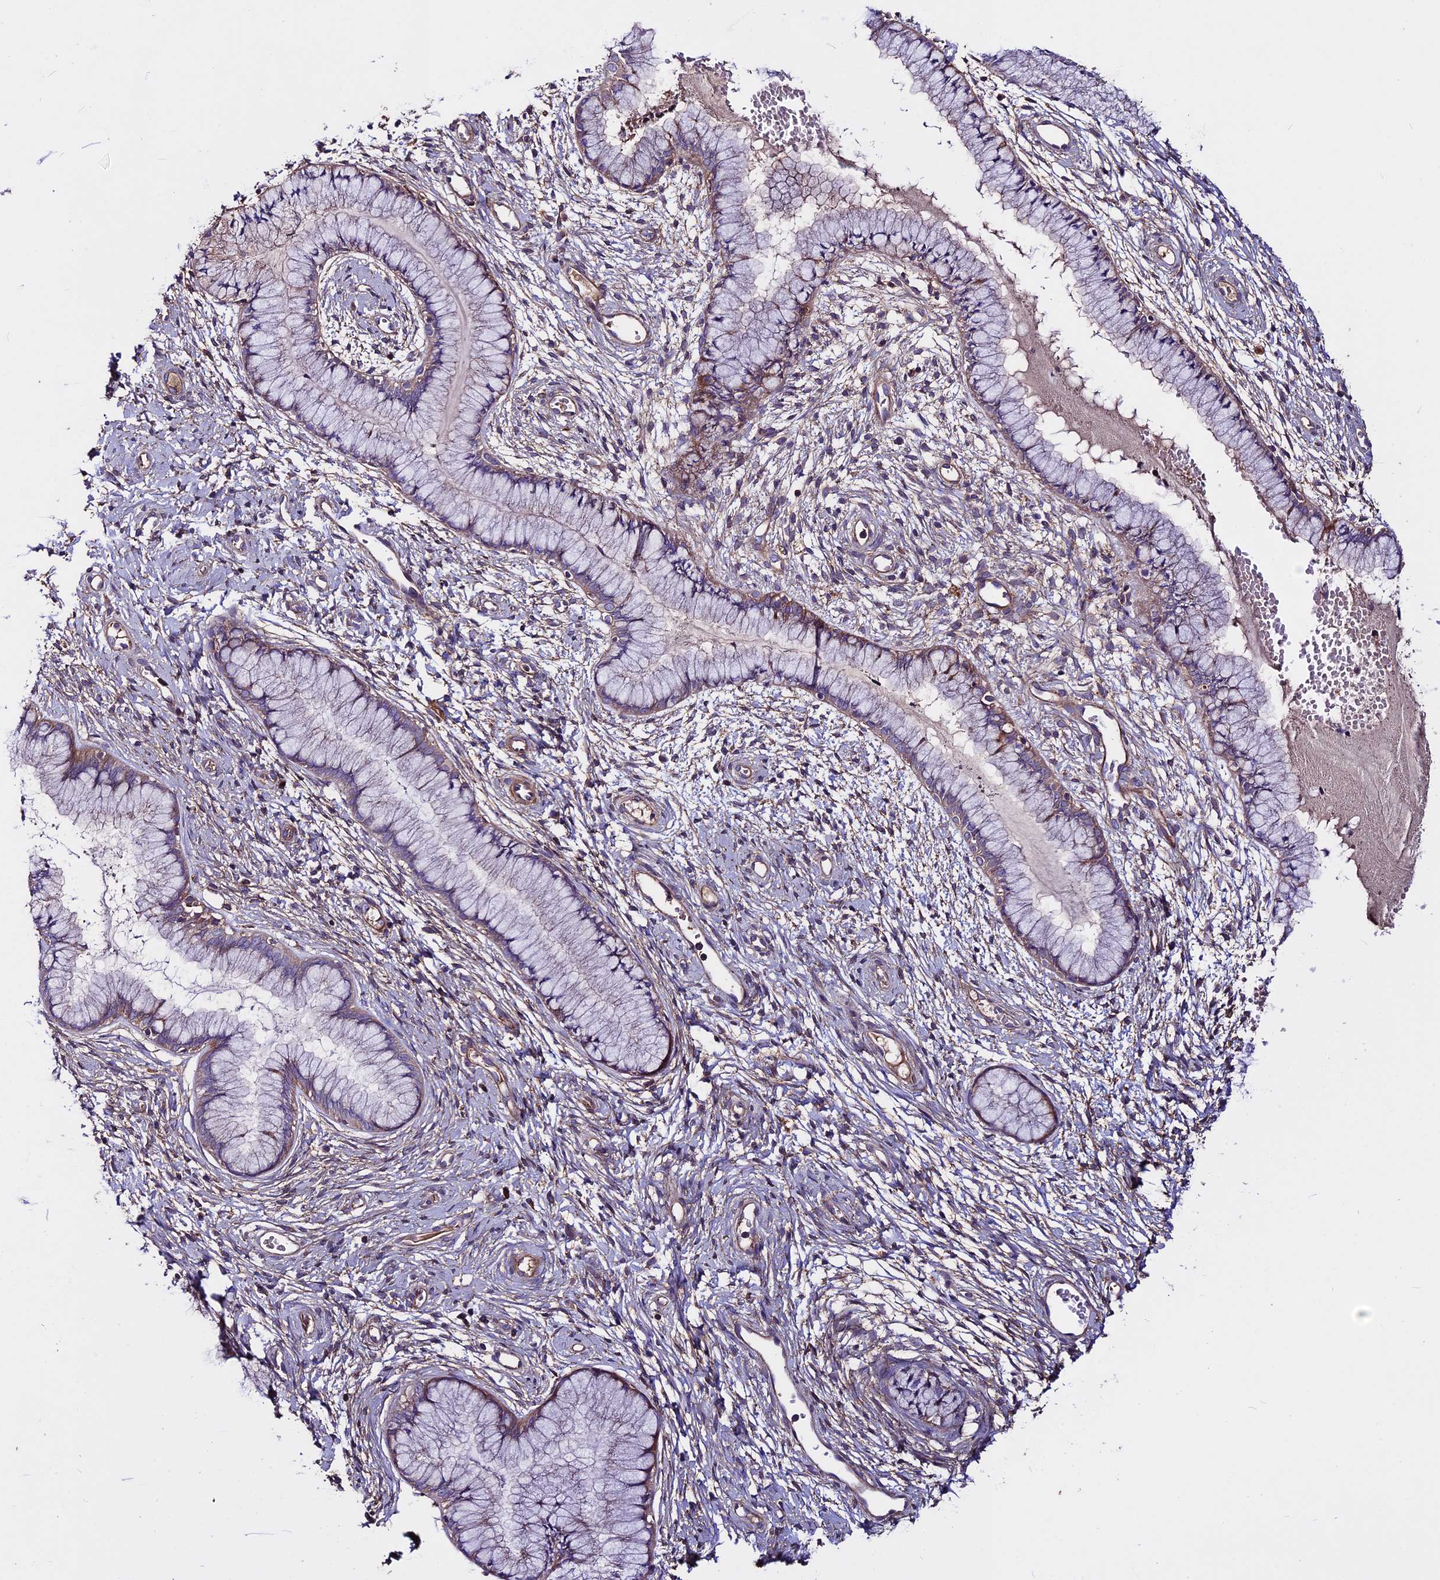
{"staining": {"intensity": "weak", "quantity": "25%-75%", "location": "cytoplasmic/membranous"}, "tissue": "cervix", "cell_type": "Glandular cells", "image_type": "normal", "snomed": [{"axis": "morphology", "description": "Normal tissue, NOS"}, {"axis": "topography", "description": "Cervix"}], "caption": "Immunohistochemical staining of normal cervix exhibits weak cytoplasmic/membranous protein staining in approximately 25%-75% of glandular cells.", "gene": "EVA1B", "patient": {"sex": "female", "age": 42}}